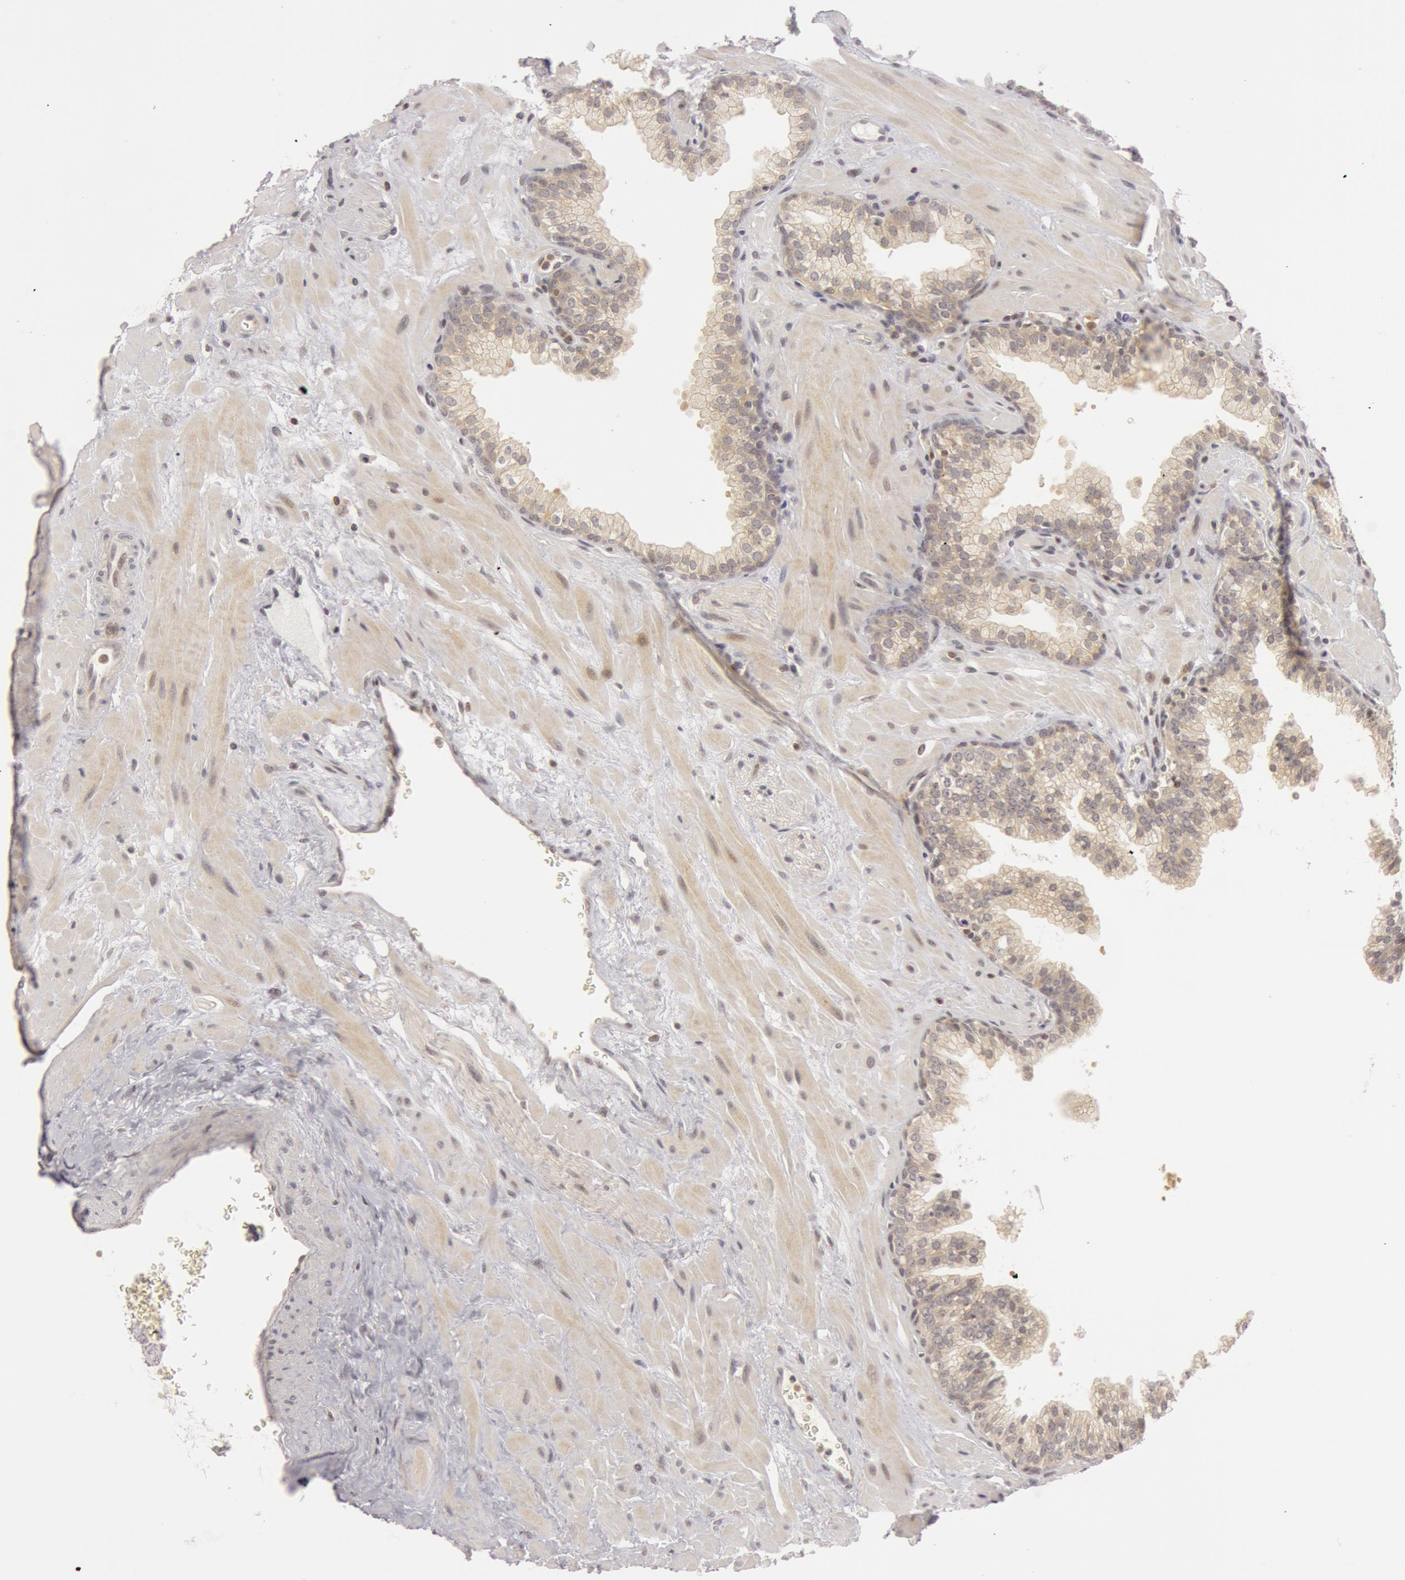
{"staining": {"intensity": "negative", "quantity": "none", "location": "none"}, "tissue": "prostate", "cell_type": "Glandular cells", "image_type": "normal", "snomed": [{"axis": "morphology", "description": "Normal tissue, NOS"}, {"axis": "topography", "description": "Prostate"}], "caption": "Immunohistochemistry image of benign prostate: prostate stained with DAB (3,3'-diaminobenzidine) reveals no significant protein positivity in glandular cells. (DAB (3,3'-diaminobenzidine) immunohistochemistry with hematoxylin counter stain).", "gene": "OASL", "patient": {"sex": "male", "age": 60}}